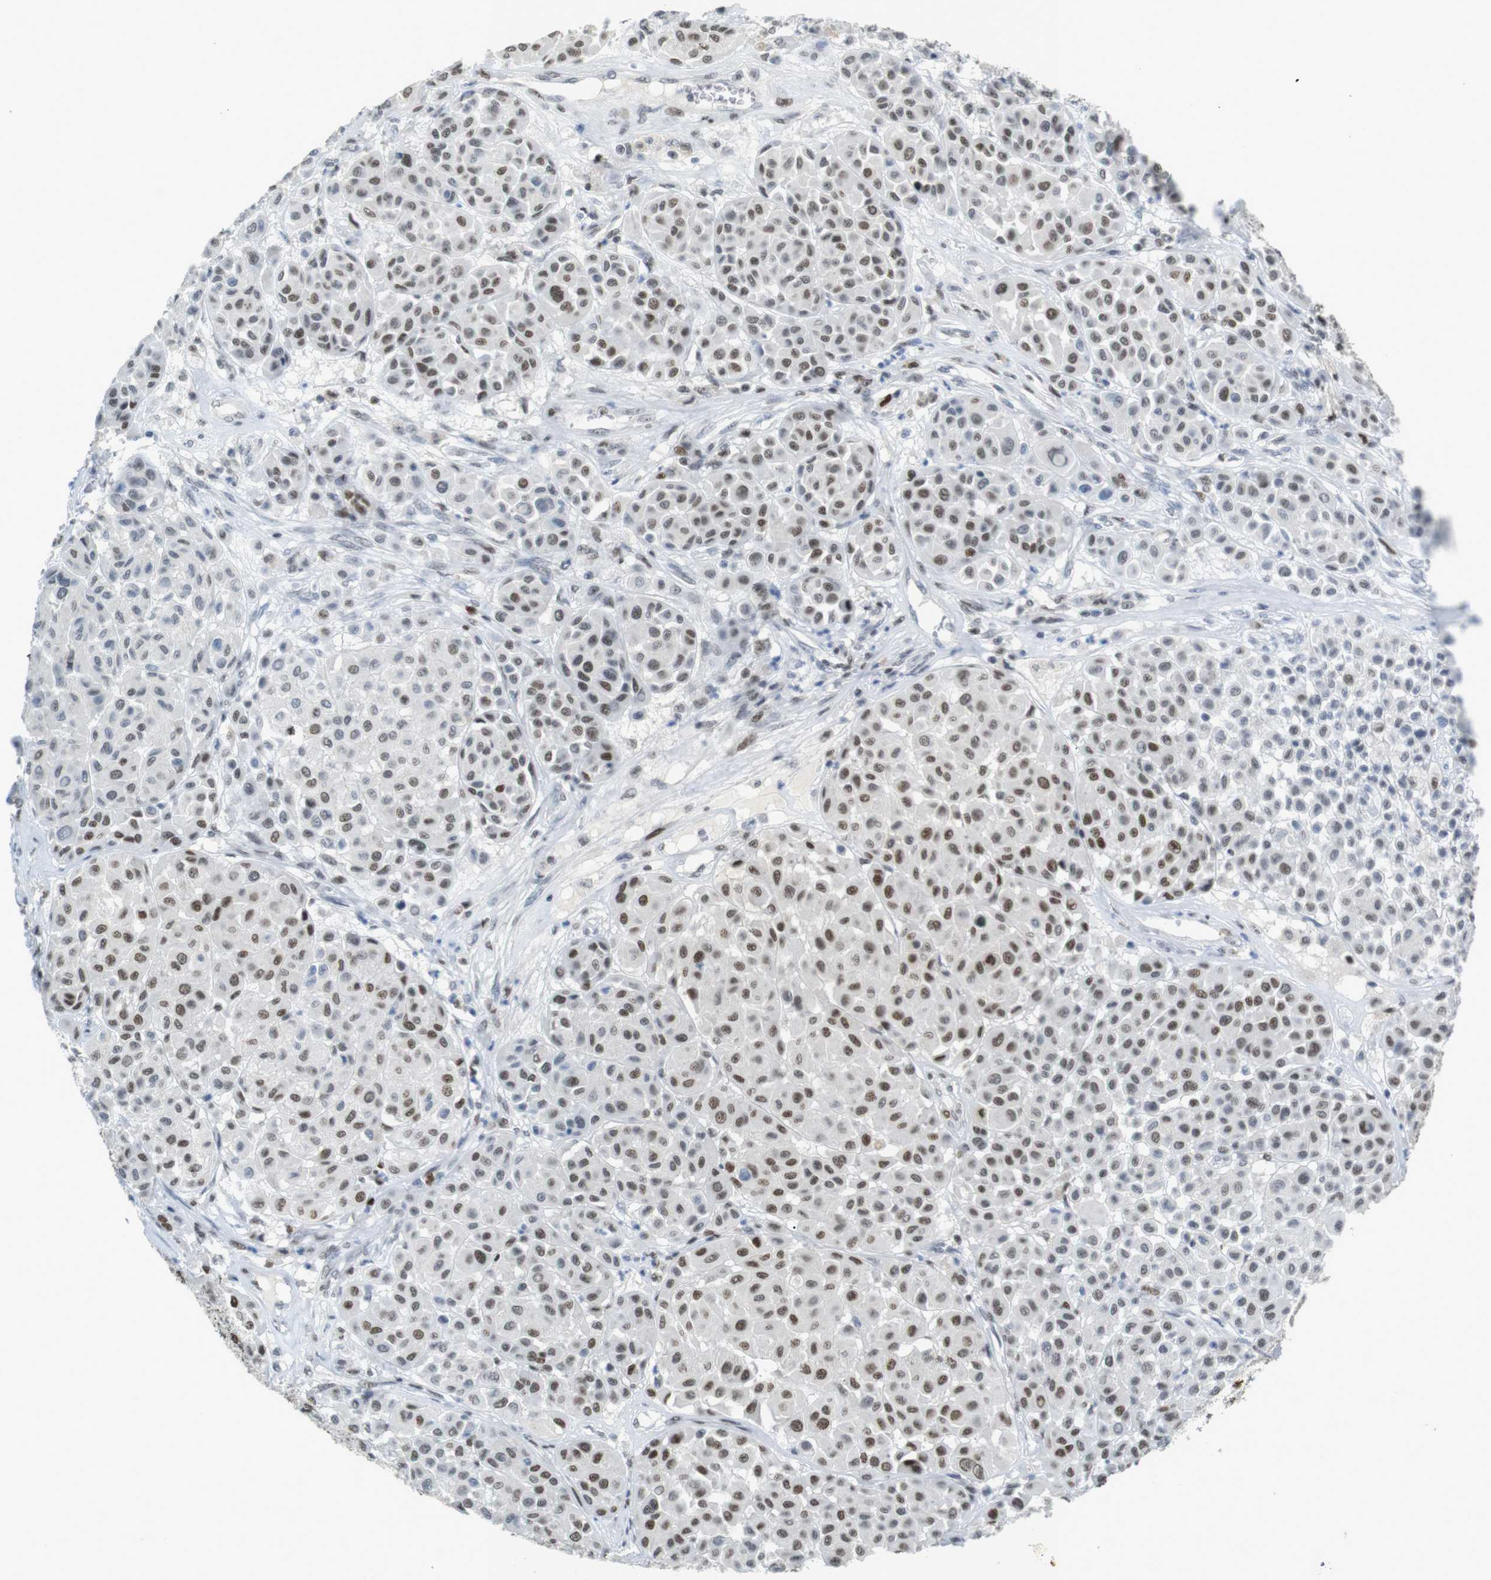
{"staining": {"intensity": "moderate", "quantity": ">75%", "location": "nuclear"}, "tissue": "melanoma", "cell_type": "Tumor cells", "image_type": "cancer", "snomed": [{"axis": "morphology", "description": "Malignant melanoma, Metastatic site"}, {"axis": "topography", "description": "Soft tissue"}], "caption": "Human malignant melanoma (metastatic site) stained for a protein (brown) exhibits moderate nuclear positive staining in approximately >75% of tumor cells.", "gene": "RIOX2", "patient": {"sex": "male", "age": 41}}